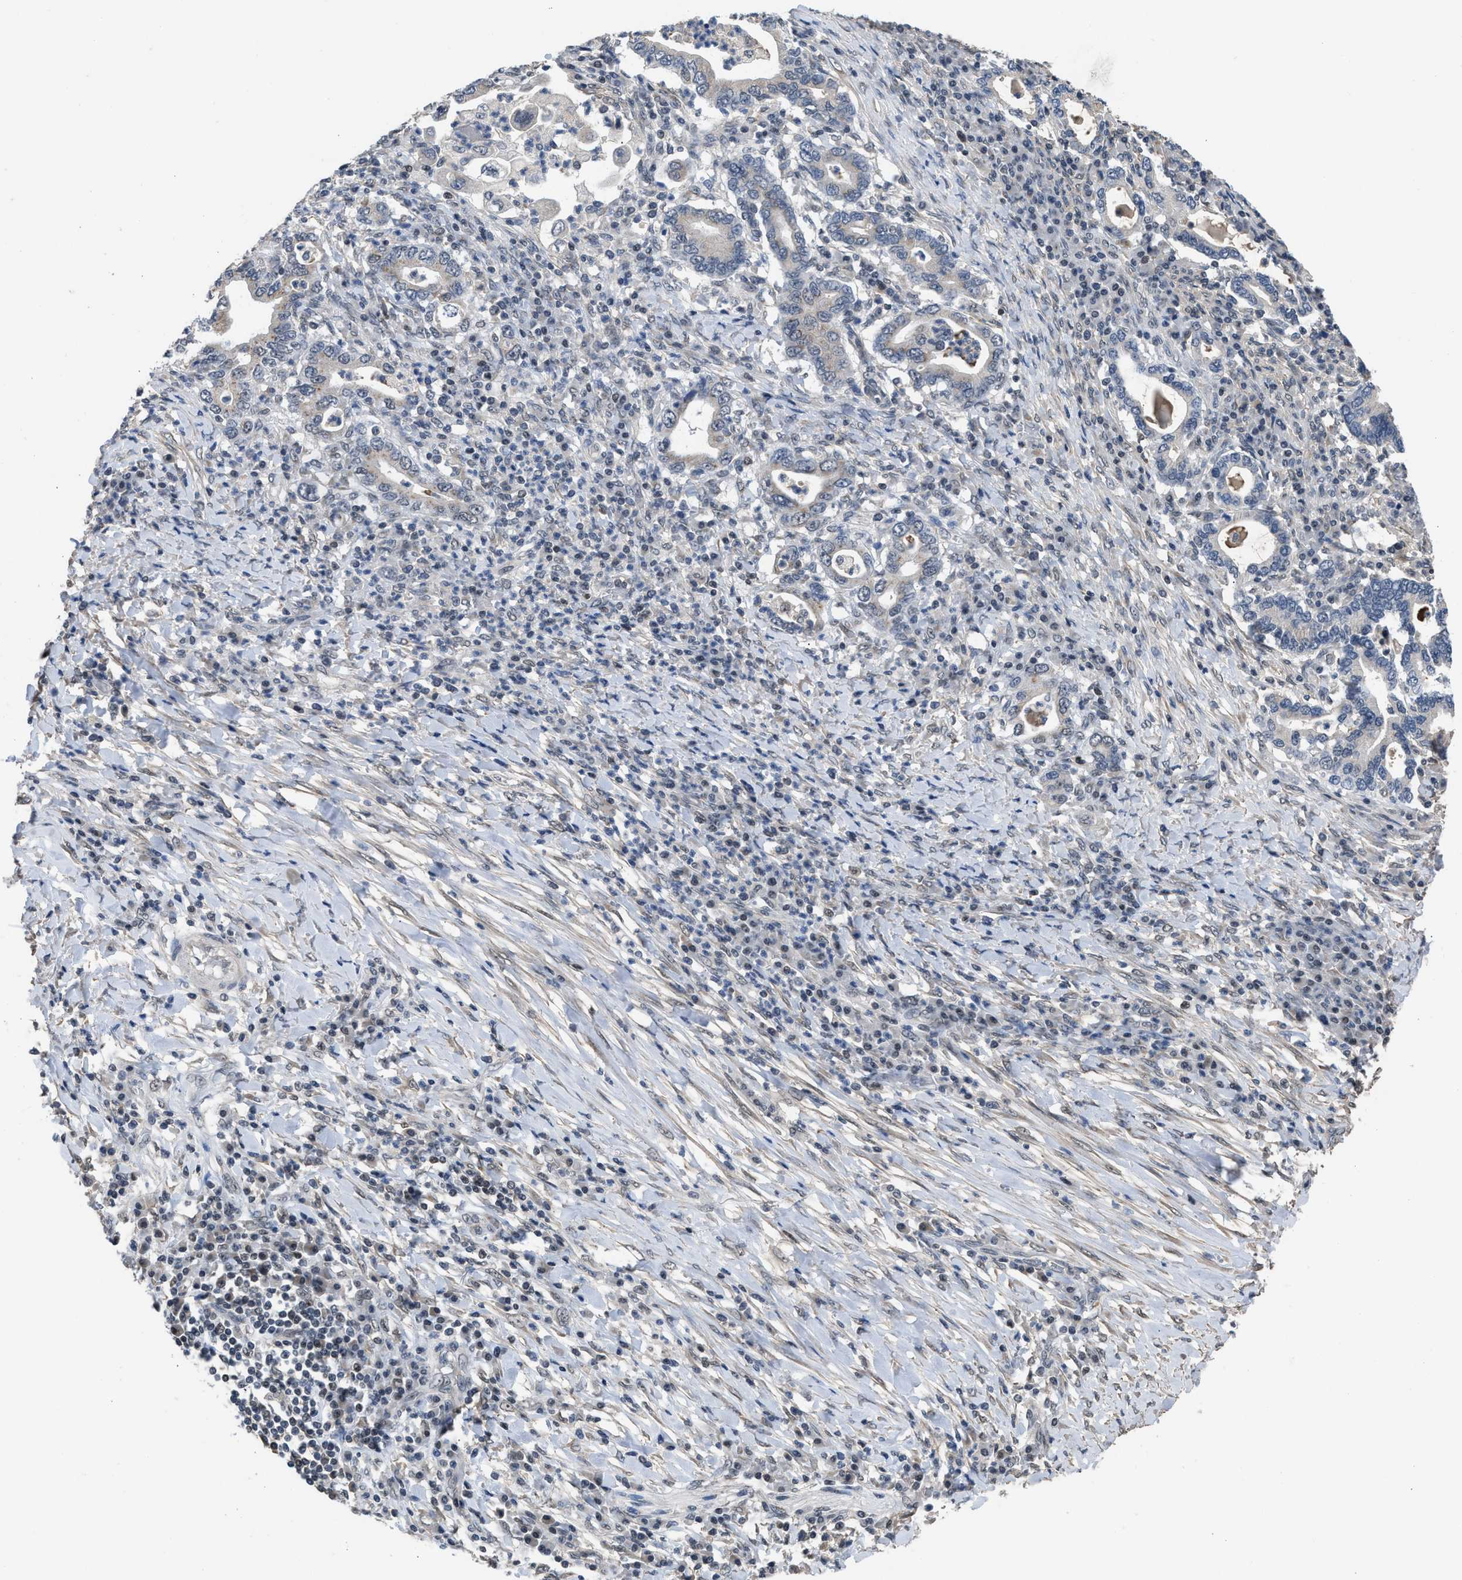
{"staining": {"intensity": "negative", "quantity": "none", "location": "none"}, "tissue": "stomach cancer", "cell_type": "Tumor cells", "image_type": "cancer", "snomed": [{"axis": "morphology", "description": "Normal tissue, NOS"}, {"axis": "morphology", "description": "Adenocarcinoma, NOS"}, {"axis": "topography", "description": "Esophagus"}, {"axis": "topography", "description": "Stomach, upper"}, {"axis": "topography", "description": "Peripheral nerve tissue"}], "caption": "IHC of adenocarcinoma (stomach) reveals no positivity in tumor cells.", "gene": "TERF2IP", "patient": {"sex": "male", "age": 62}}